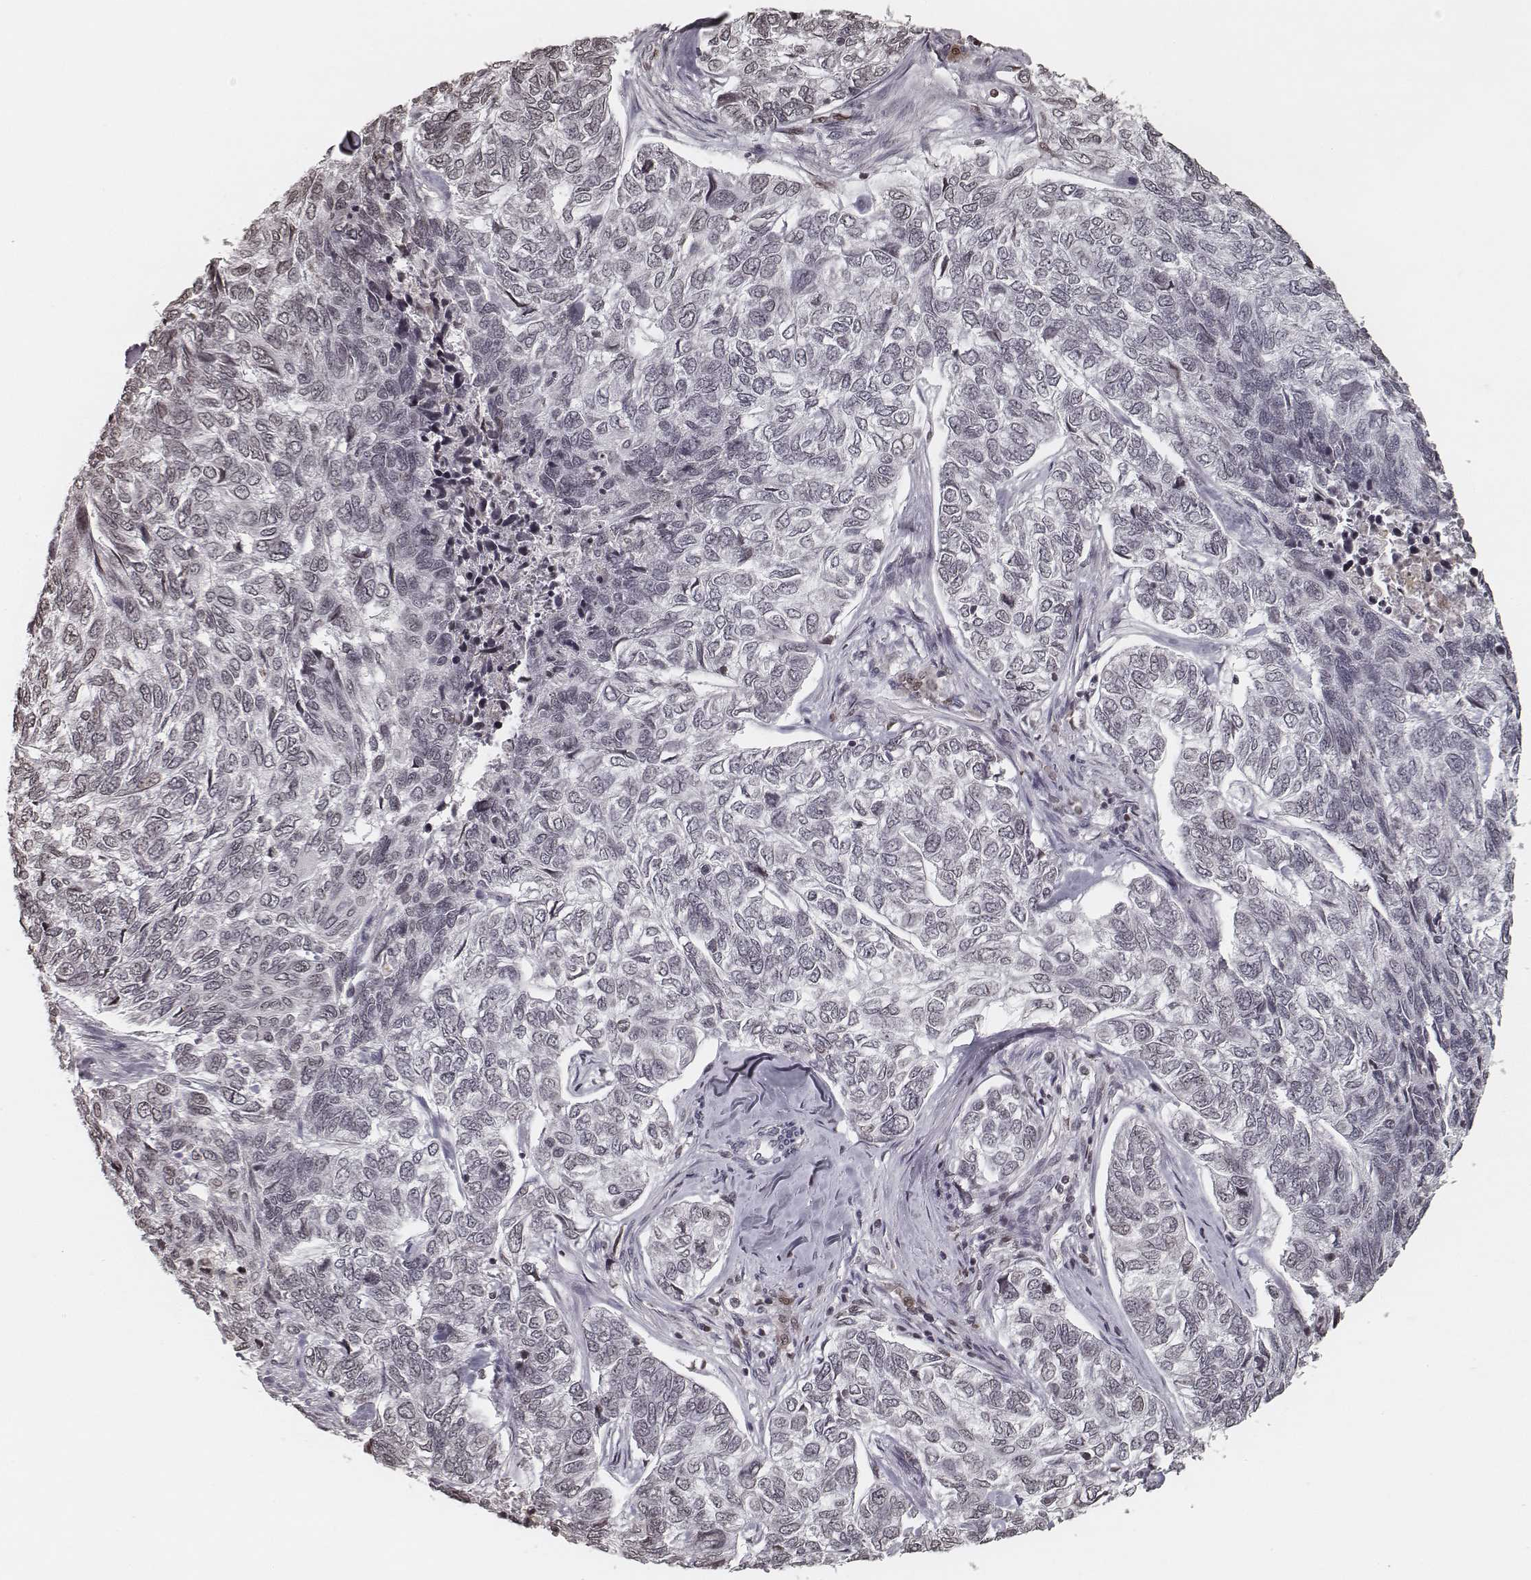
{"staining": {"intensity": "negative", "quantity": "none", "location": "none"}, "tissue": "skin cancer", "cell_type": "Tumor cells", "image_type": "cancer", "snomed": [{"axis": "morphology", "description": "Basal cell carcinoma"}, {"axis": "topography", "description": "Skin"}], "caption": "Tumor cells show no significant positivity in basal cell carcinoma (skin).", "gene": "HMGA2", "patient": {"sex": "female", "age": 65}}